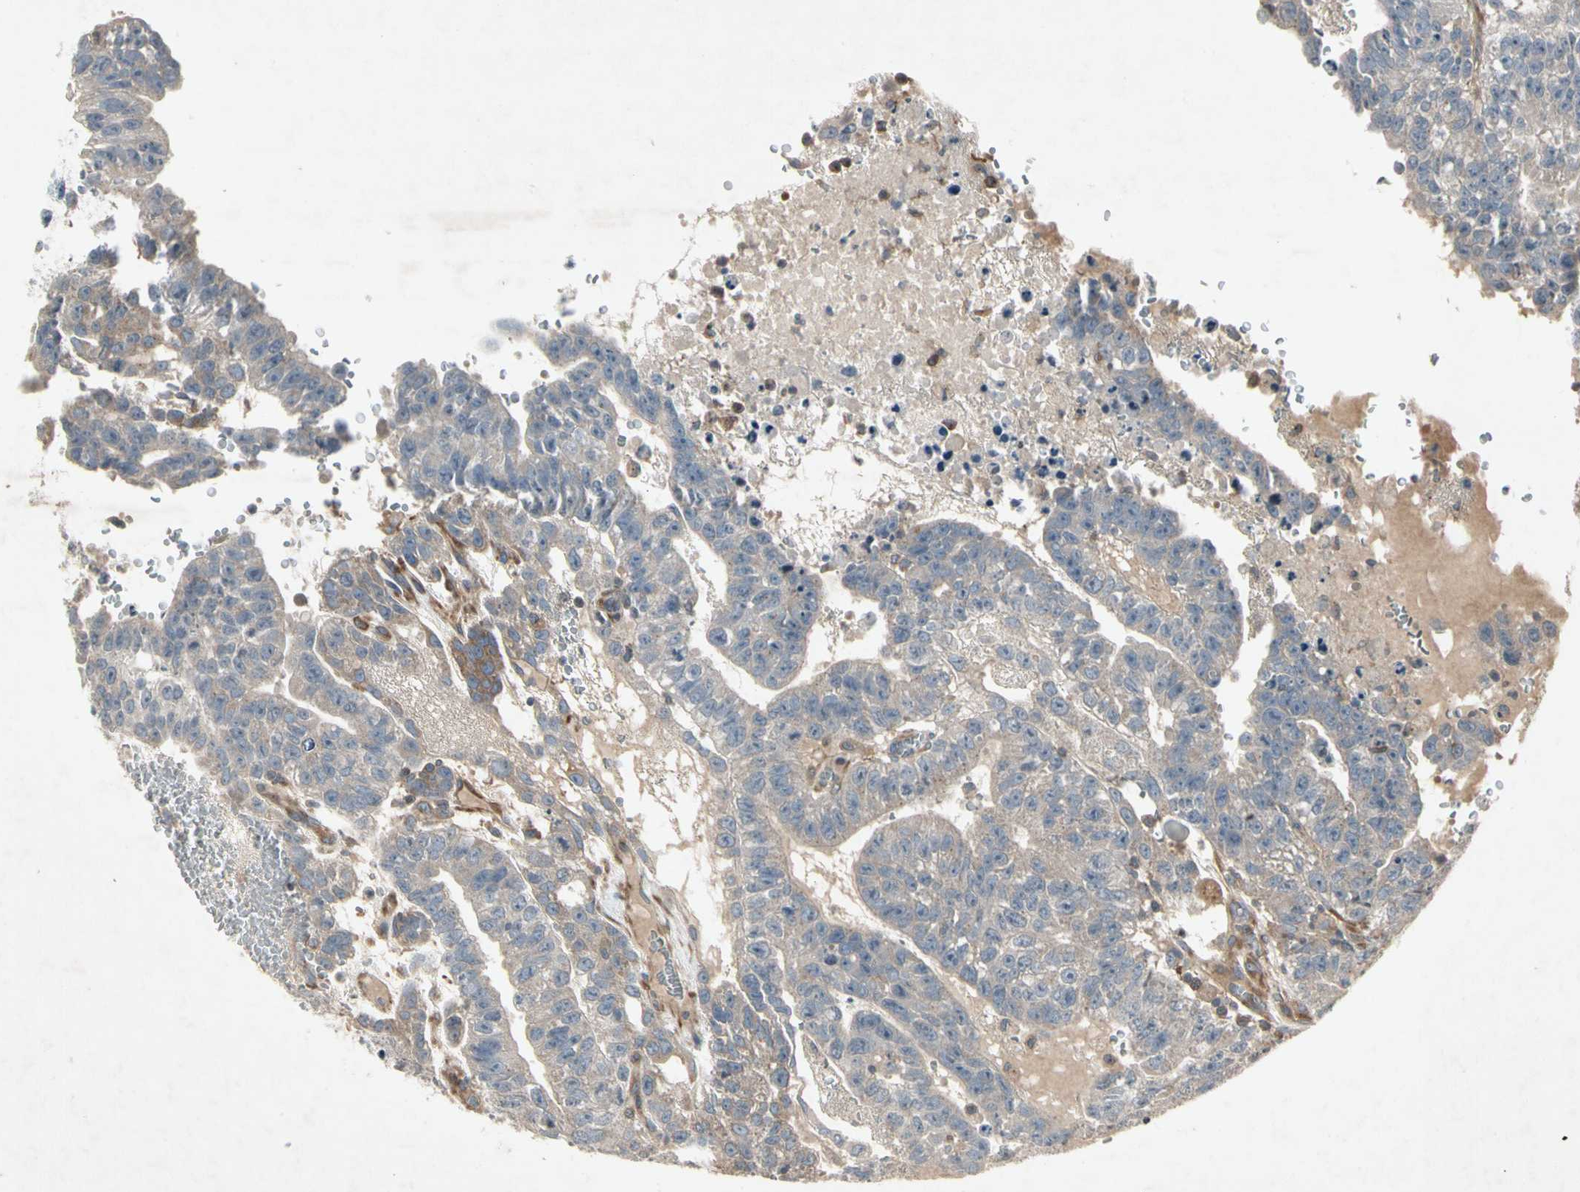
{"staining": {"intensity": "weak", "quantity": ">75%", "location": "cytoplasmic/membranous"}, "tissue": "testis cancer", "cell_type": "Tumor cells", "image_type": "cancer", "snomed": [{"axis": "morphology", "description": "Seminoma, NOS"}, {"axis": "morphology", "description": "Carcinoma, Embryonal, NOS"}, {"axis": "topography", "description": "Testis"}], "caption": "Human testis cancer stained for a protein (brown) shows weak cytoplasmic/membranous positive positivity in approximately >75% of tumor cells.", "gene": "TEK", "patient": {"sex": "male", "age": 52}}